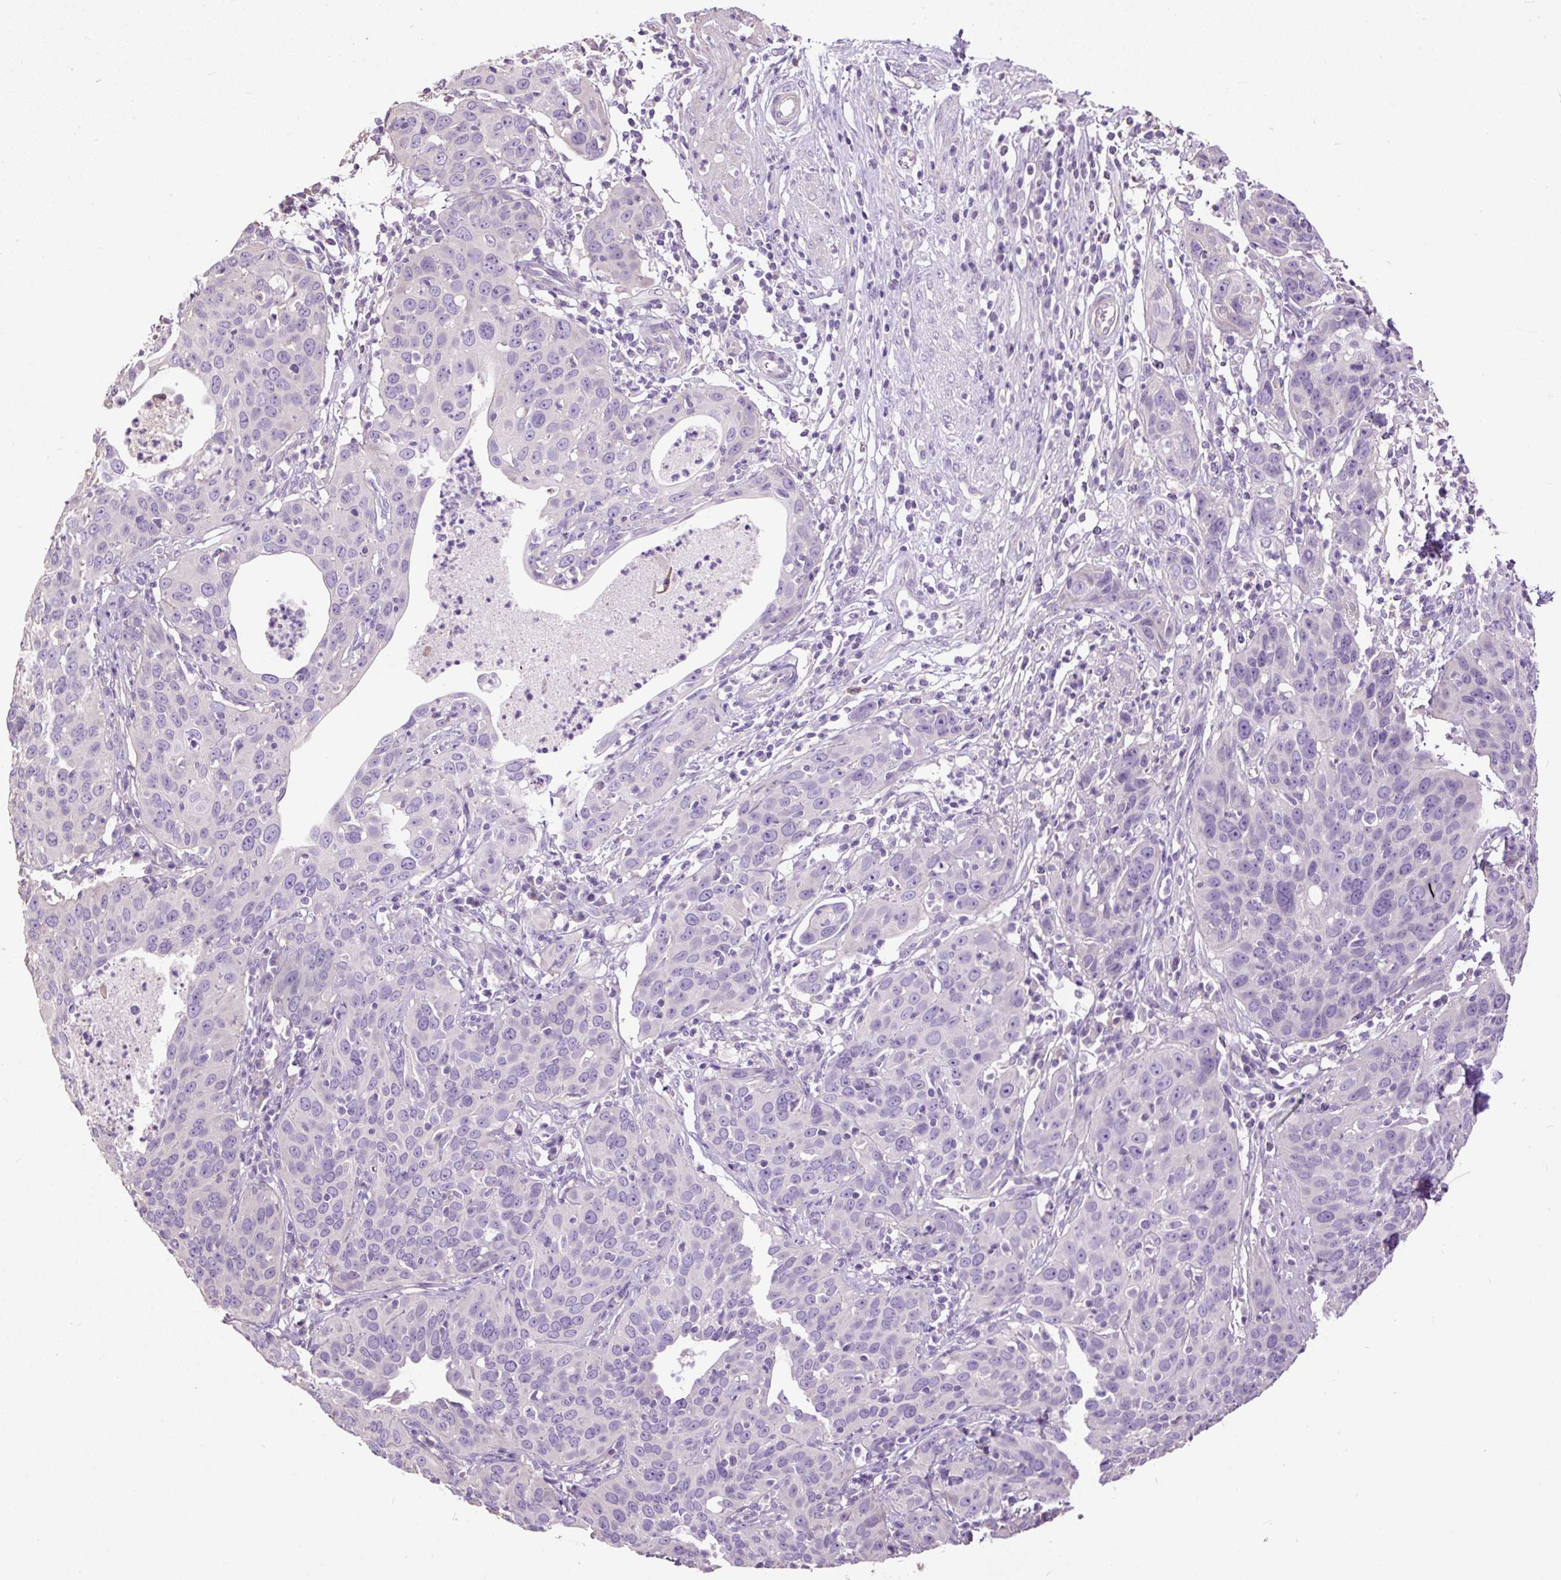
{"staining": {"intensity": "negative", "quantity": "none", "location": "none"}, "tissue": "cervical cancer", "cell_type": "Tumor cells", "image_type": "cancer", "snomed": [{"axis": "morphology", "description": "Squamous cell carcinoma, NOS"}, {"axis": "topography", "description": "Cervix"}], "caption": "Protein analysis of cervical cancer (squamous cell carcinoma) exhibits no significant expression in tumor cells.", "gene": "PDIA2", "patient": {"sex": "female", "age": 36}}